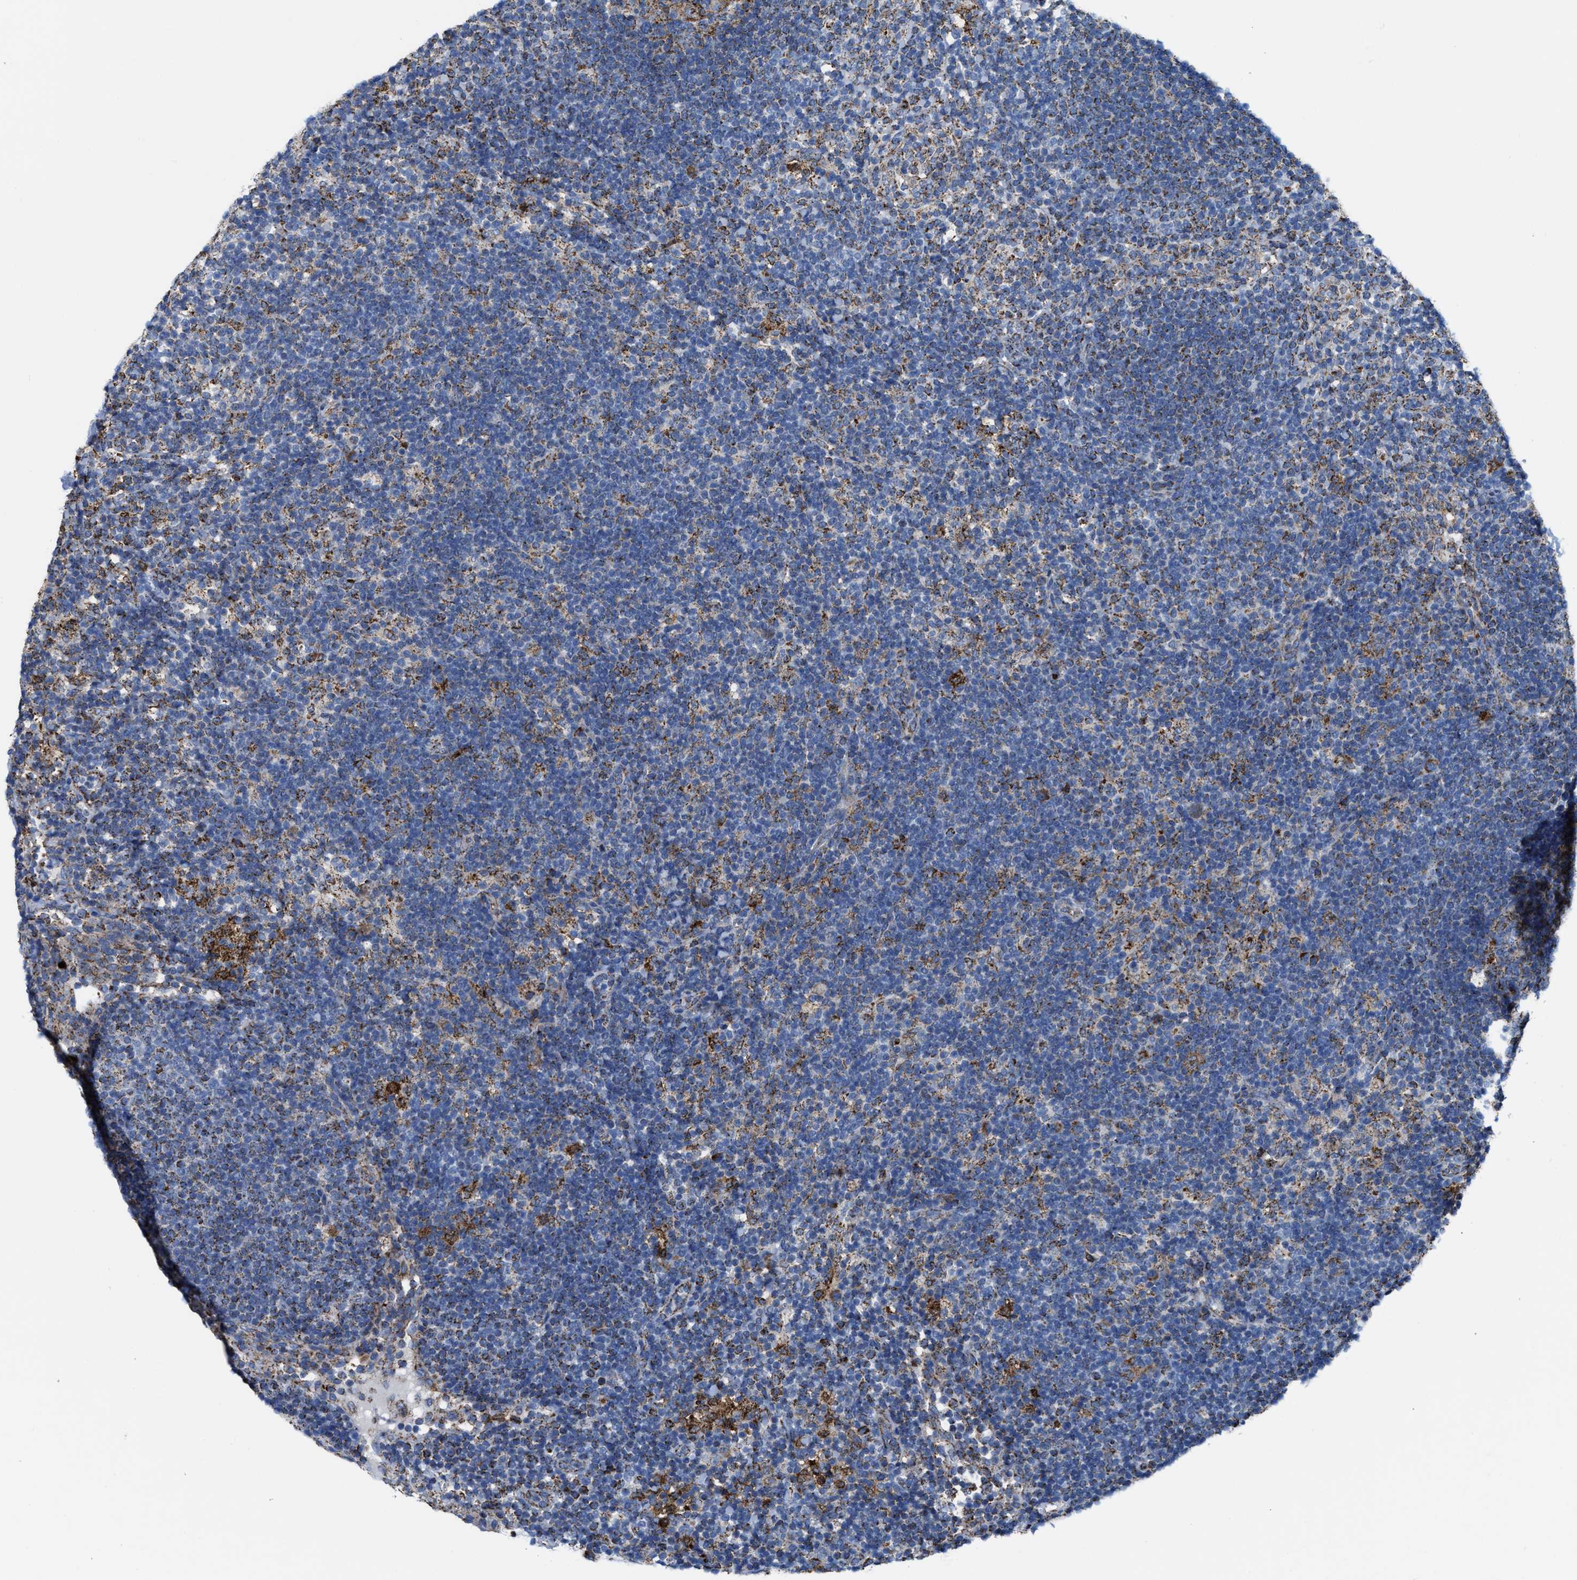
{"staining": {"intensity": "moderate", "quantity": "25%-75%", "location": "cytoplasmic/membranous"}, "tissue": "lymph node", "cell_type": "Germinal center cells", "image_type": "normal", "snomed": [{"axis": "morphology", "description": "Normal tissue, NOS"}, {"axis": "morphology", "description": "Carcinoid, malignant, NOS"}, {"axis": "topography", "description": "Lymph node"}], "caption": "This histopathology image reveals normal lymph node stained with immunohistochemistry to label a protein in brown. The cytoplasmic/membranous of germinal center cells show moderate positivity for the protein. Nuclei are counter-stained blue.", "gene": "ALDH1B1", "patient": {"sex": "male", "age": 47}}